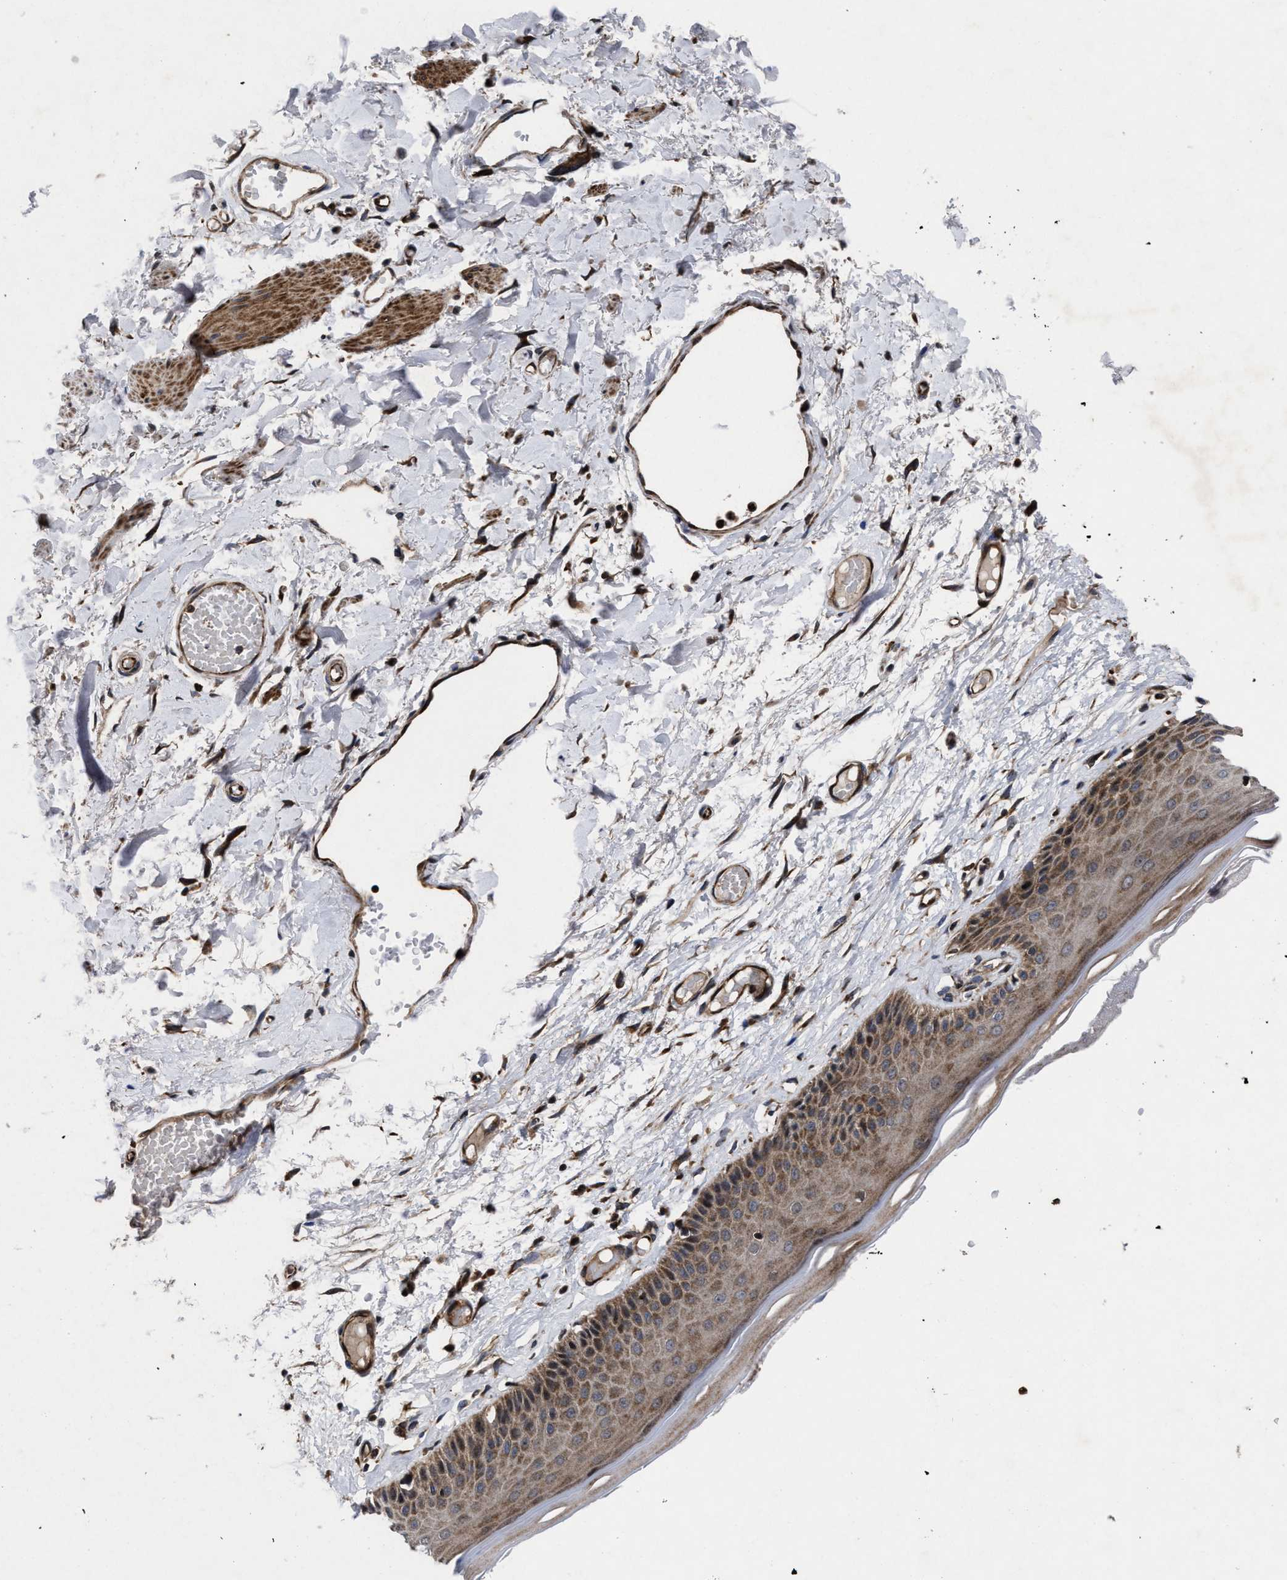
{"staining": {"intensity": "moderate", "quantity": ">75%", "location": "cytoplasmic/membranous"}, "tissue": "skin", "cell_type": "Epidermal cells", "image_type": "normal", "snomed": [{"axis": "morphology", "description": "Normal tissue, NOS"}, {"axis": "topography", "description": "Vulva"}], "caption": "Immunohistochemical staining of unremarkable human skin demonstrates medium levels of moderate cytoplasmic/membranous positivity in approximately >75% of epidermal cells. Immunohistochemistry stains the protein of interest in brown and the nuclei are stained blue.", "gene": "MRPL50", "patient": {"sex": "female", "age": 73}}